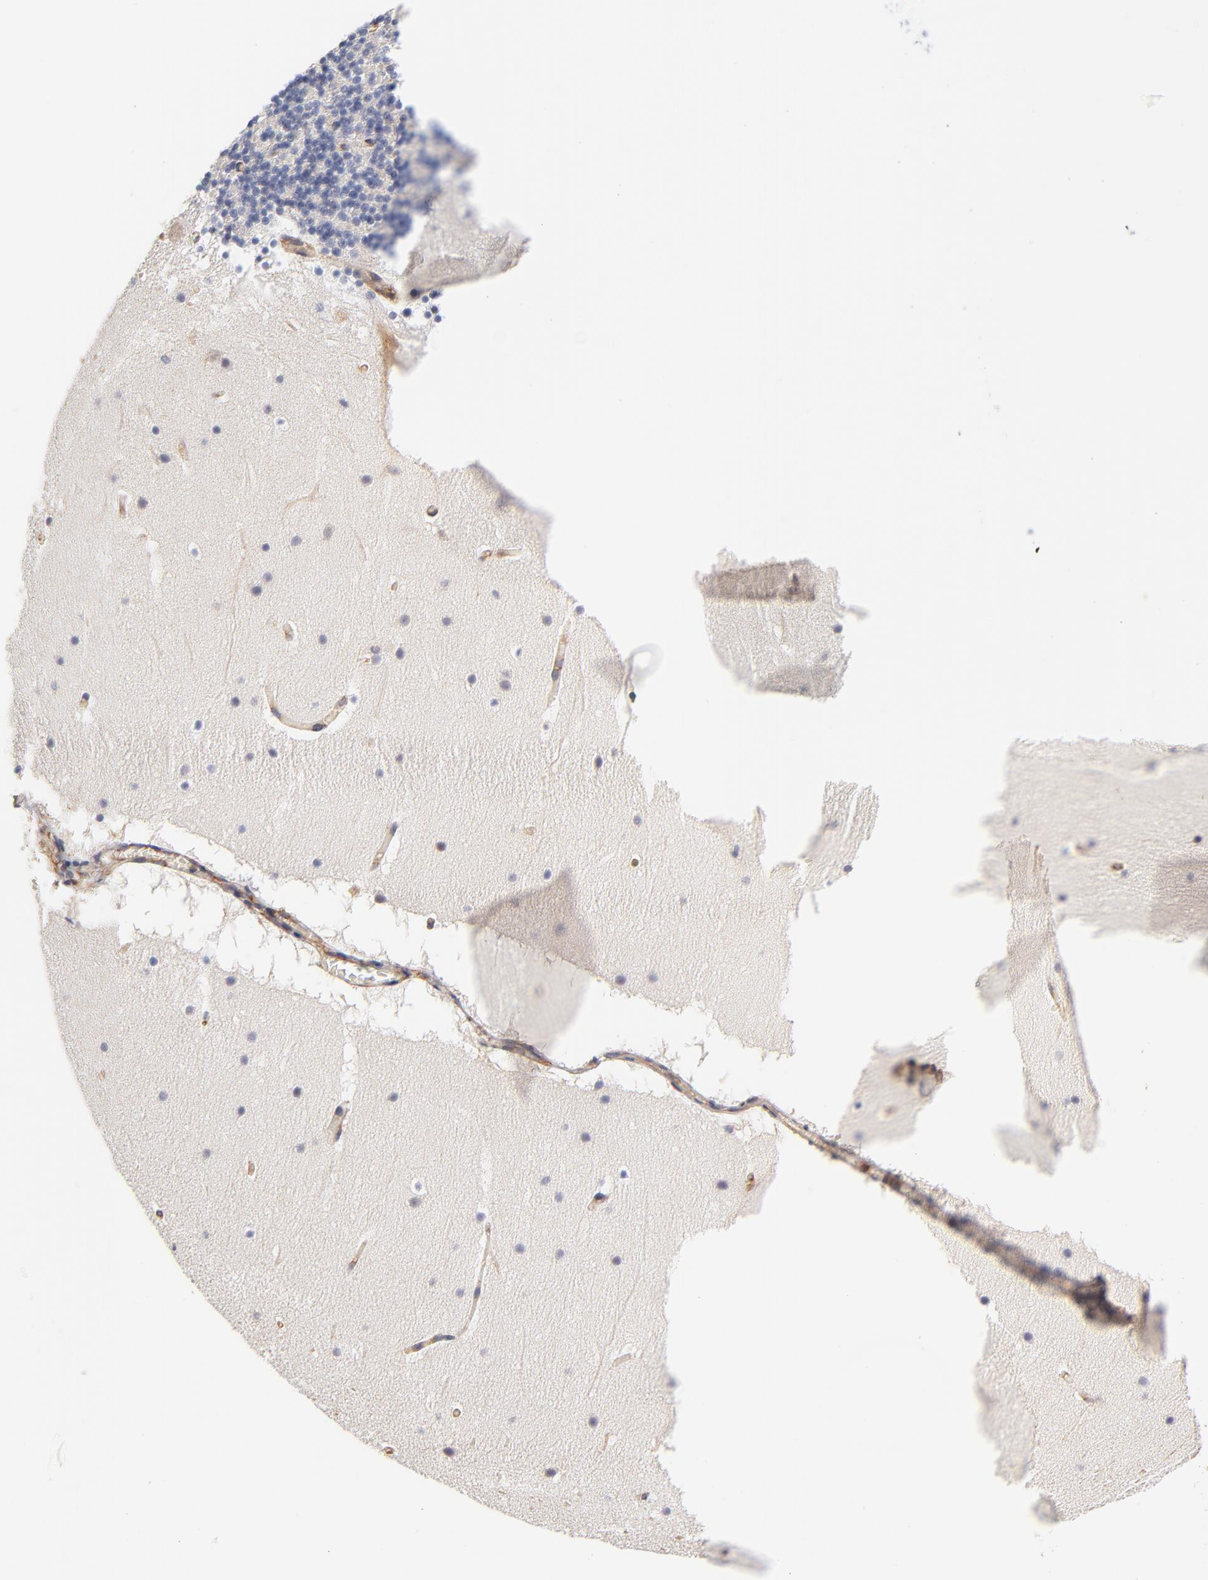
{"staining": {"intensity": "moderate", "quantity": "<25%", "location": "cytoplasmic/membranous"}, "tissue": "cerebellum", "cell_type": "Cells in granular layer", "image_type": "normal", "snomed": [{"axis": "morphology", "description": "Normal tissue, NOS"}, {"axis": "topography", "description": "Cerebellum"}], "caption": "Human cerebellum stained for a protein (brown) exhibits moderate cytoplasmic/membranous positive expression in about <25% of cells in granular layer.", "gene": "FCMR", "patient": {"sex": "male", "age": 45}}